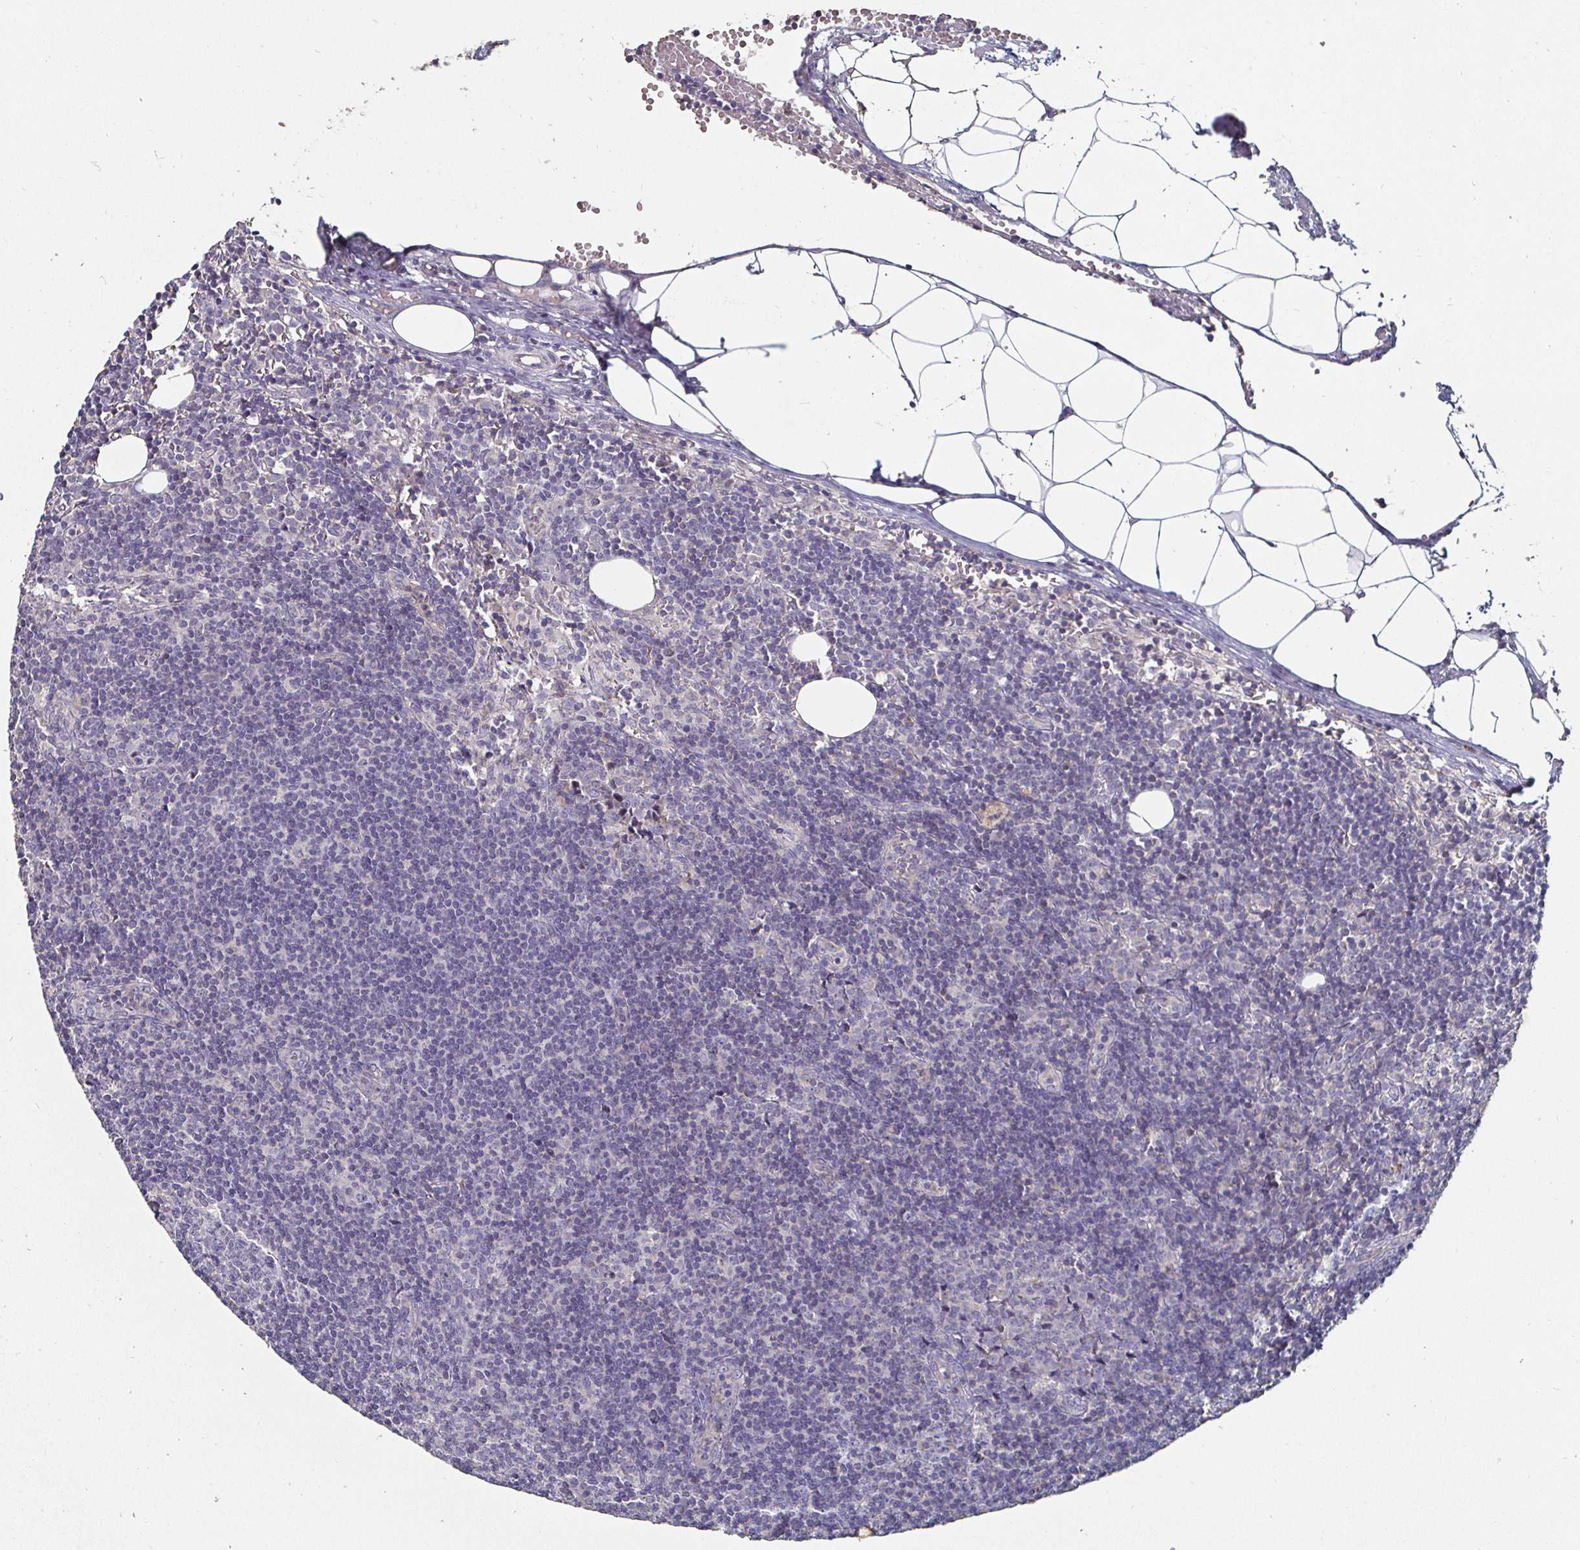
{"staining": {"intensity": "negative", "quantity": "none", "location": "none"}, "tissue": "lymph node", "cell_type": "Germinal center cells", "image_type": "normal", "snomed": [{"axis": "morphology", "description": "Normal tissue, NOS"}, {"axis": "topography", "description": "Lymph node"}], "caption": "This image is of benign lymph node stained with immunohistochemistry (IHC) to label a protein in brown with the nuclei are counter-stained blue. There is no staining in germinal center cells.", "gene": "NRSN1", "patient": {"sex": "female", "age": 41}}